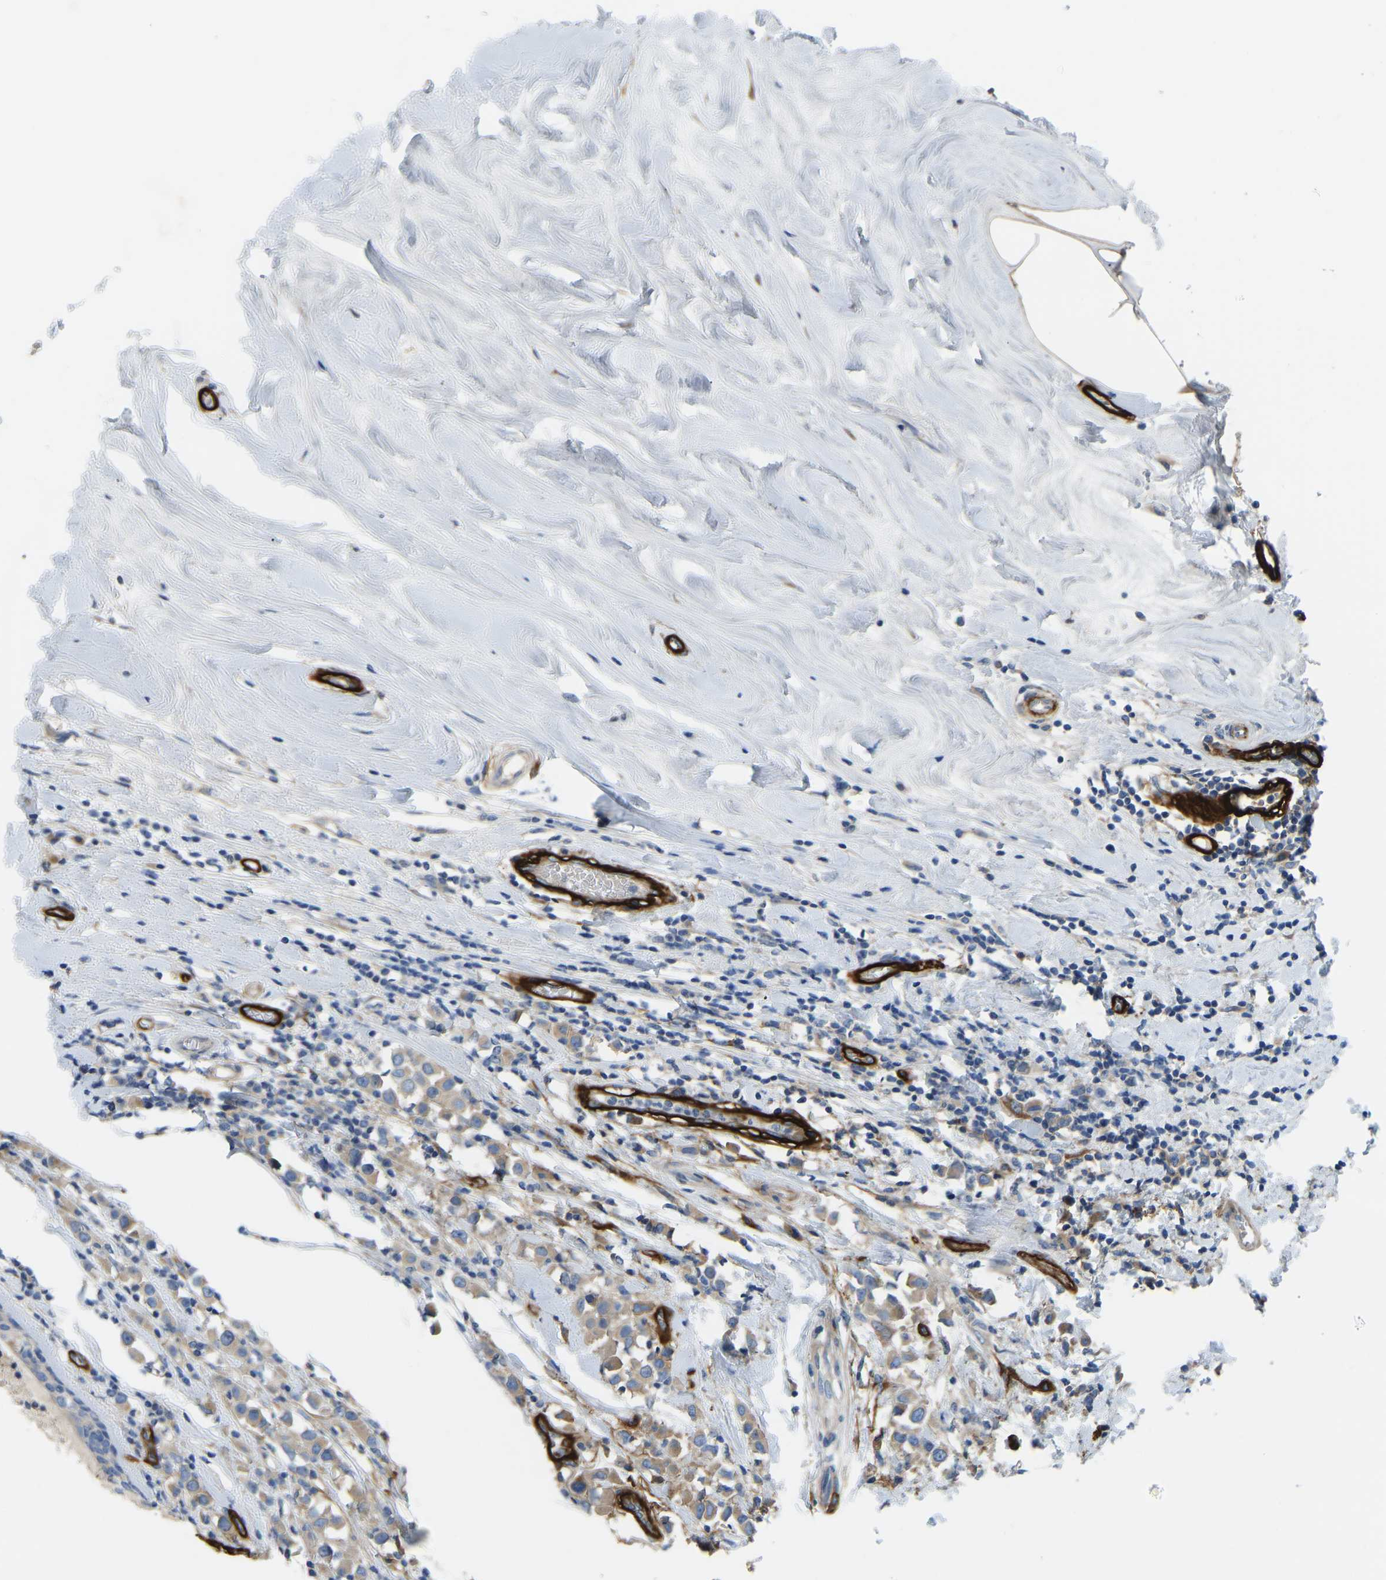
{"staining": {"intensity": "weak", "quantity": ">75%", "location": "cytoplasmic/membranous"}, "tissue": "breast cancer", "cell_type": "Tumor cells", "image_type": "cancer", "snomed": [{"axis": "morphology", "description": "Duct carcinoma"}, {"axis": "topography", "description": "Breast"}], "caption": "Breast invasive ductal carcinoma was stained to show a protein in brown. There is low levels of weak cytoplasmic/membranous positivity in approximately >75% of tumor cells.", "gene": "COL15A1", "patient": {"sex": "female", "age": 61}}